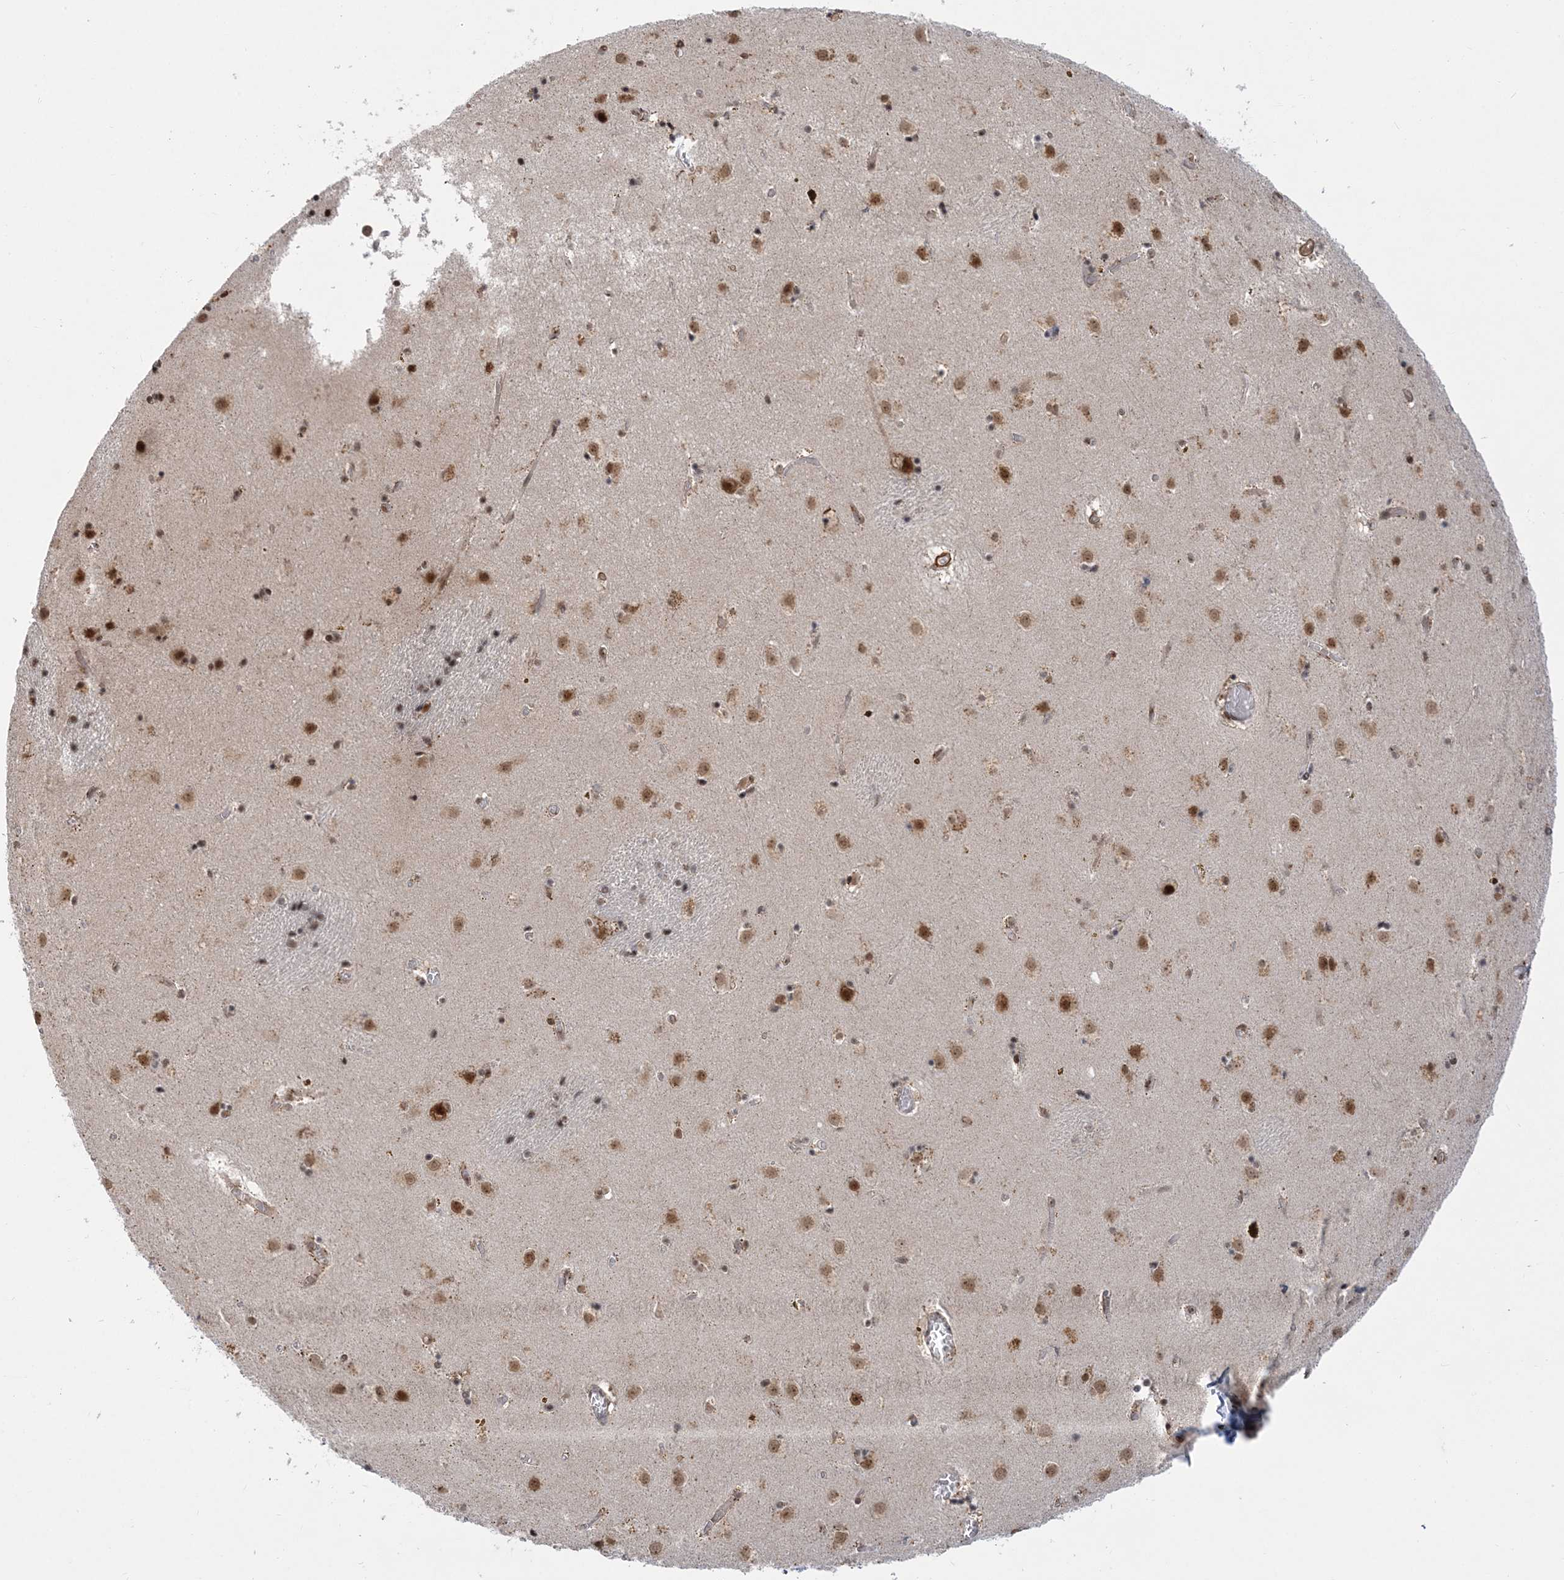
{"staining": {"intensity": "moderate", "quantity": "<25%", "location": "nuclear"}, "tissue": "caudate", "cell_type": "Glial cells", "image_type": "normal", "snomed": [{"axis": "morphology", "description": "Normal tissue, NOS"}, {"axis": "topography", "description": "Lateral ventricle wall"}], "caption": "DAB immunohistochemical staining of normal caudate exhibits moderate nuclear protein staining in about <25% of glial cells. Using DAB (3,3'-diaminobenzidine) (brown) and hematoxylin (blue) stains, captured at high magnification using brightfield microscopy.", "gene": "PLRG1", "patient": {"sex": "male", "age": 70}}